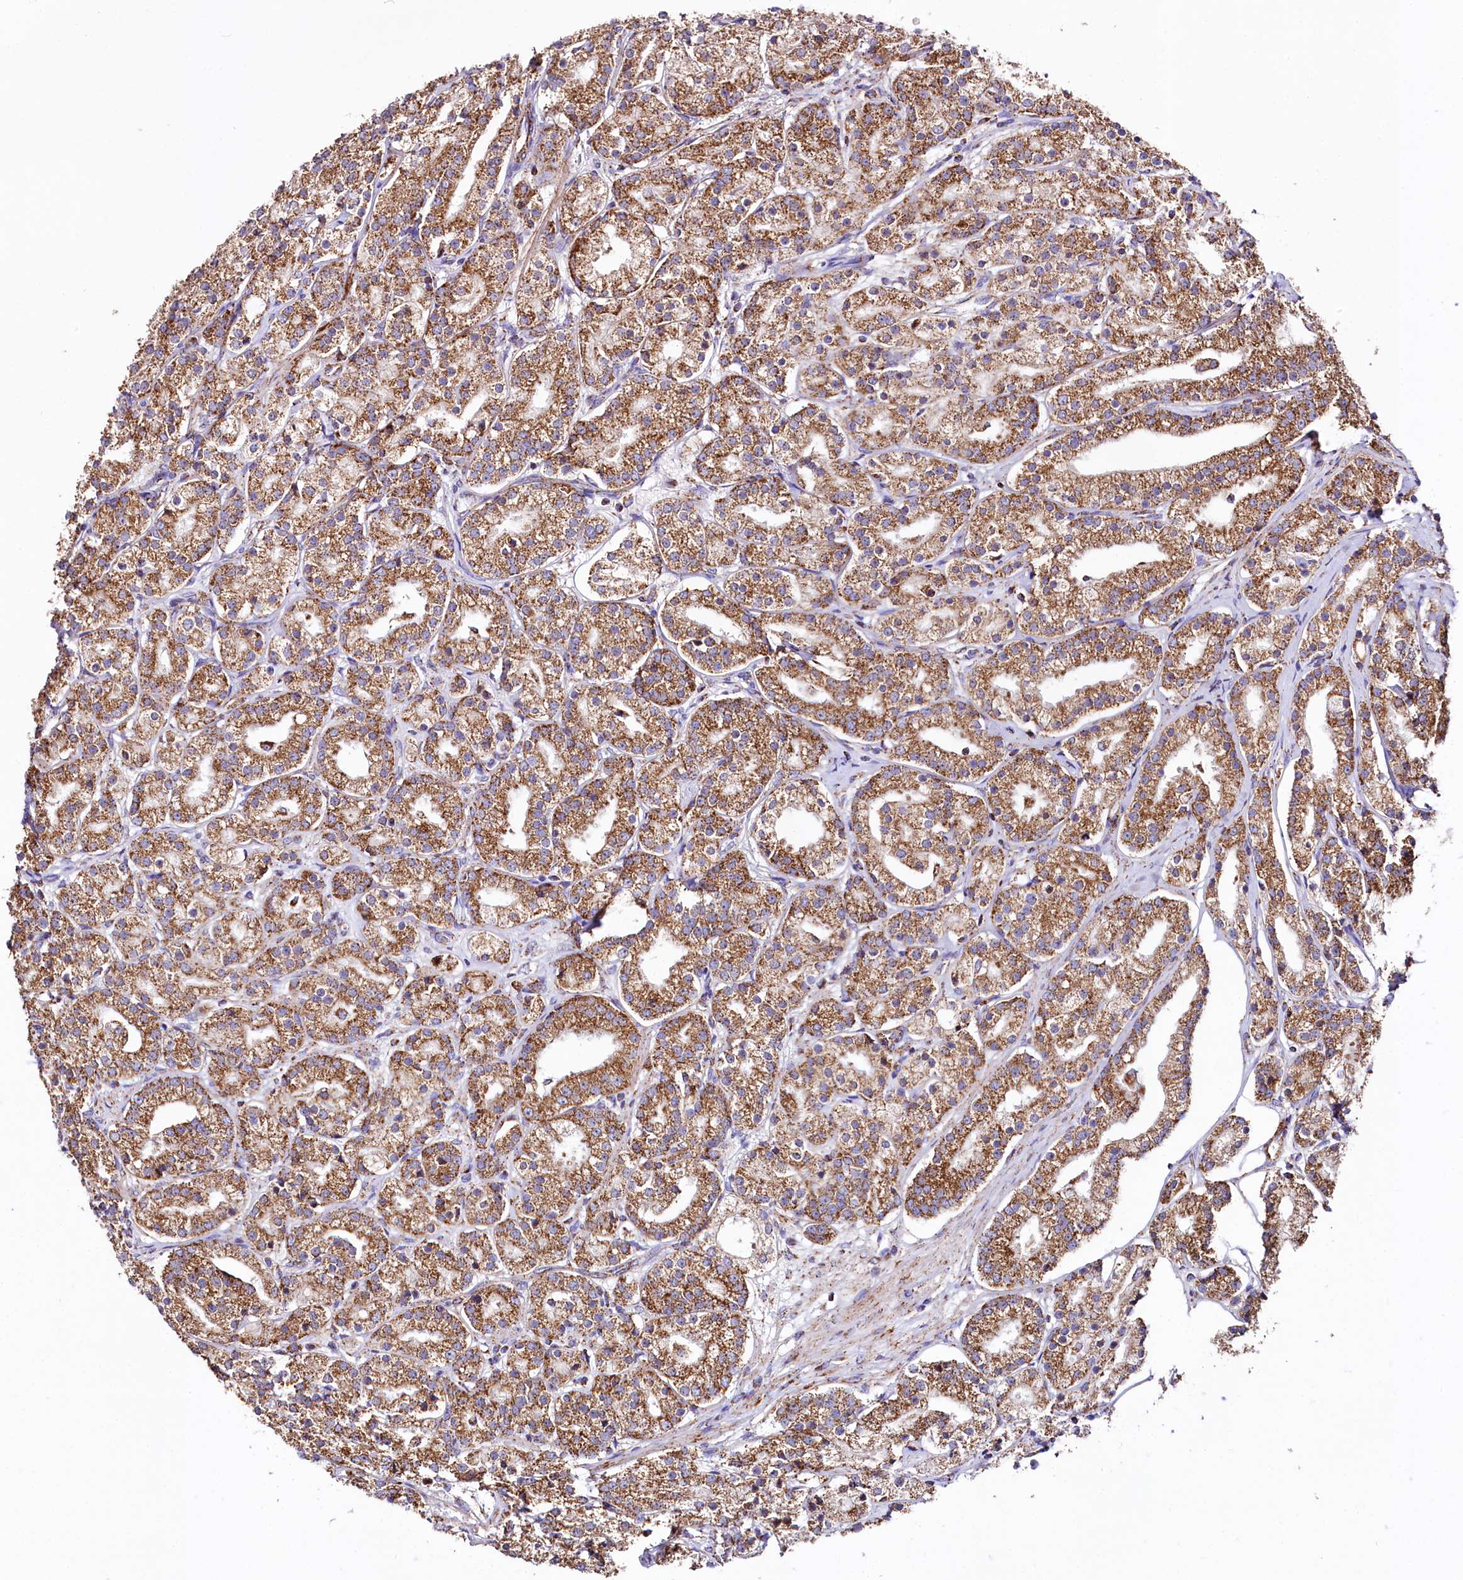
{"staining": {"intensity": "moderate", "quantity": ">75%", "location": "cytoplasmic/membranous"}, "tissue": "prostate cancer", "cell_type": "Tumor cells", "image_type": "cancer", "snomed": [{"axis": "morphology", "description": "Adenocarcinoma, High grade"}, {"axis": "topography", "description": "Prostate"}], "caption": "This is an image of immunohistochemistry staining of prostate adenocarcinoma (high-grade), which shows moderate positivity in the cytoplasmic/membranous of tumor cells.", "gene": "APLP2", "patient": {"sex": "male", "age": 69}}